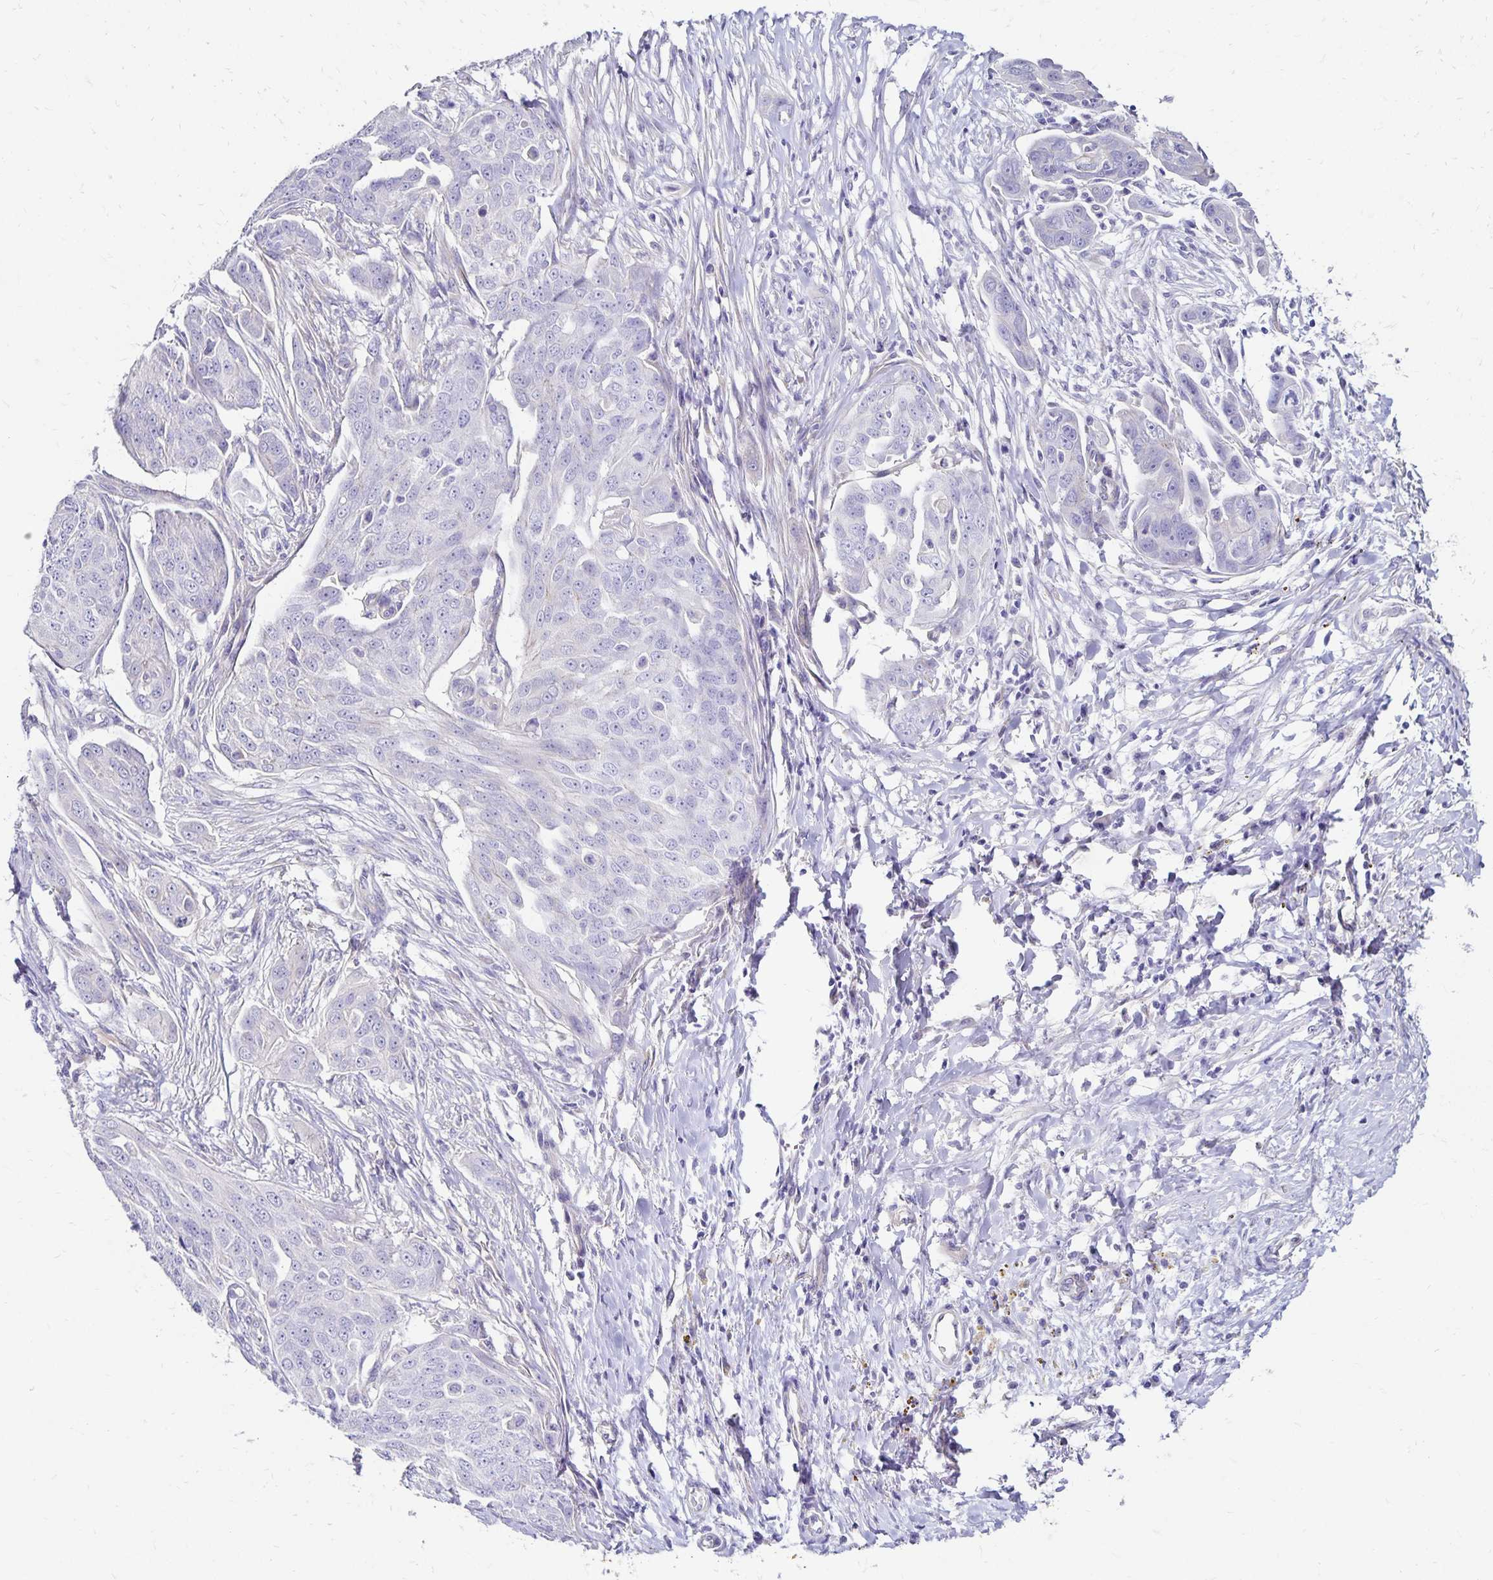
{"staining": {"intensity": "negative", "quantity": "none", "location": "none"}, "tissue": "ovarian cancer", "cell_type": "Tumor cells", "image_type": "cancer", "snomed": [{"axis": "morphology", "description": "Carcinoma, endometroid"}, {"axis": "topography", "description": "Ovary"}], "caption": "Tumor cells are negative for protein expression in human ovarian endometroid carcinoma. (DAB immunohistochemistry with hematoxylin counter stain).", "gene": "DYNLT4", "patient": {"sex": "female", "age": 70}}